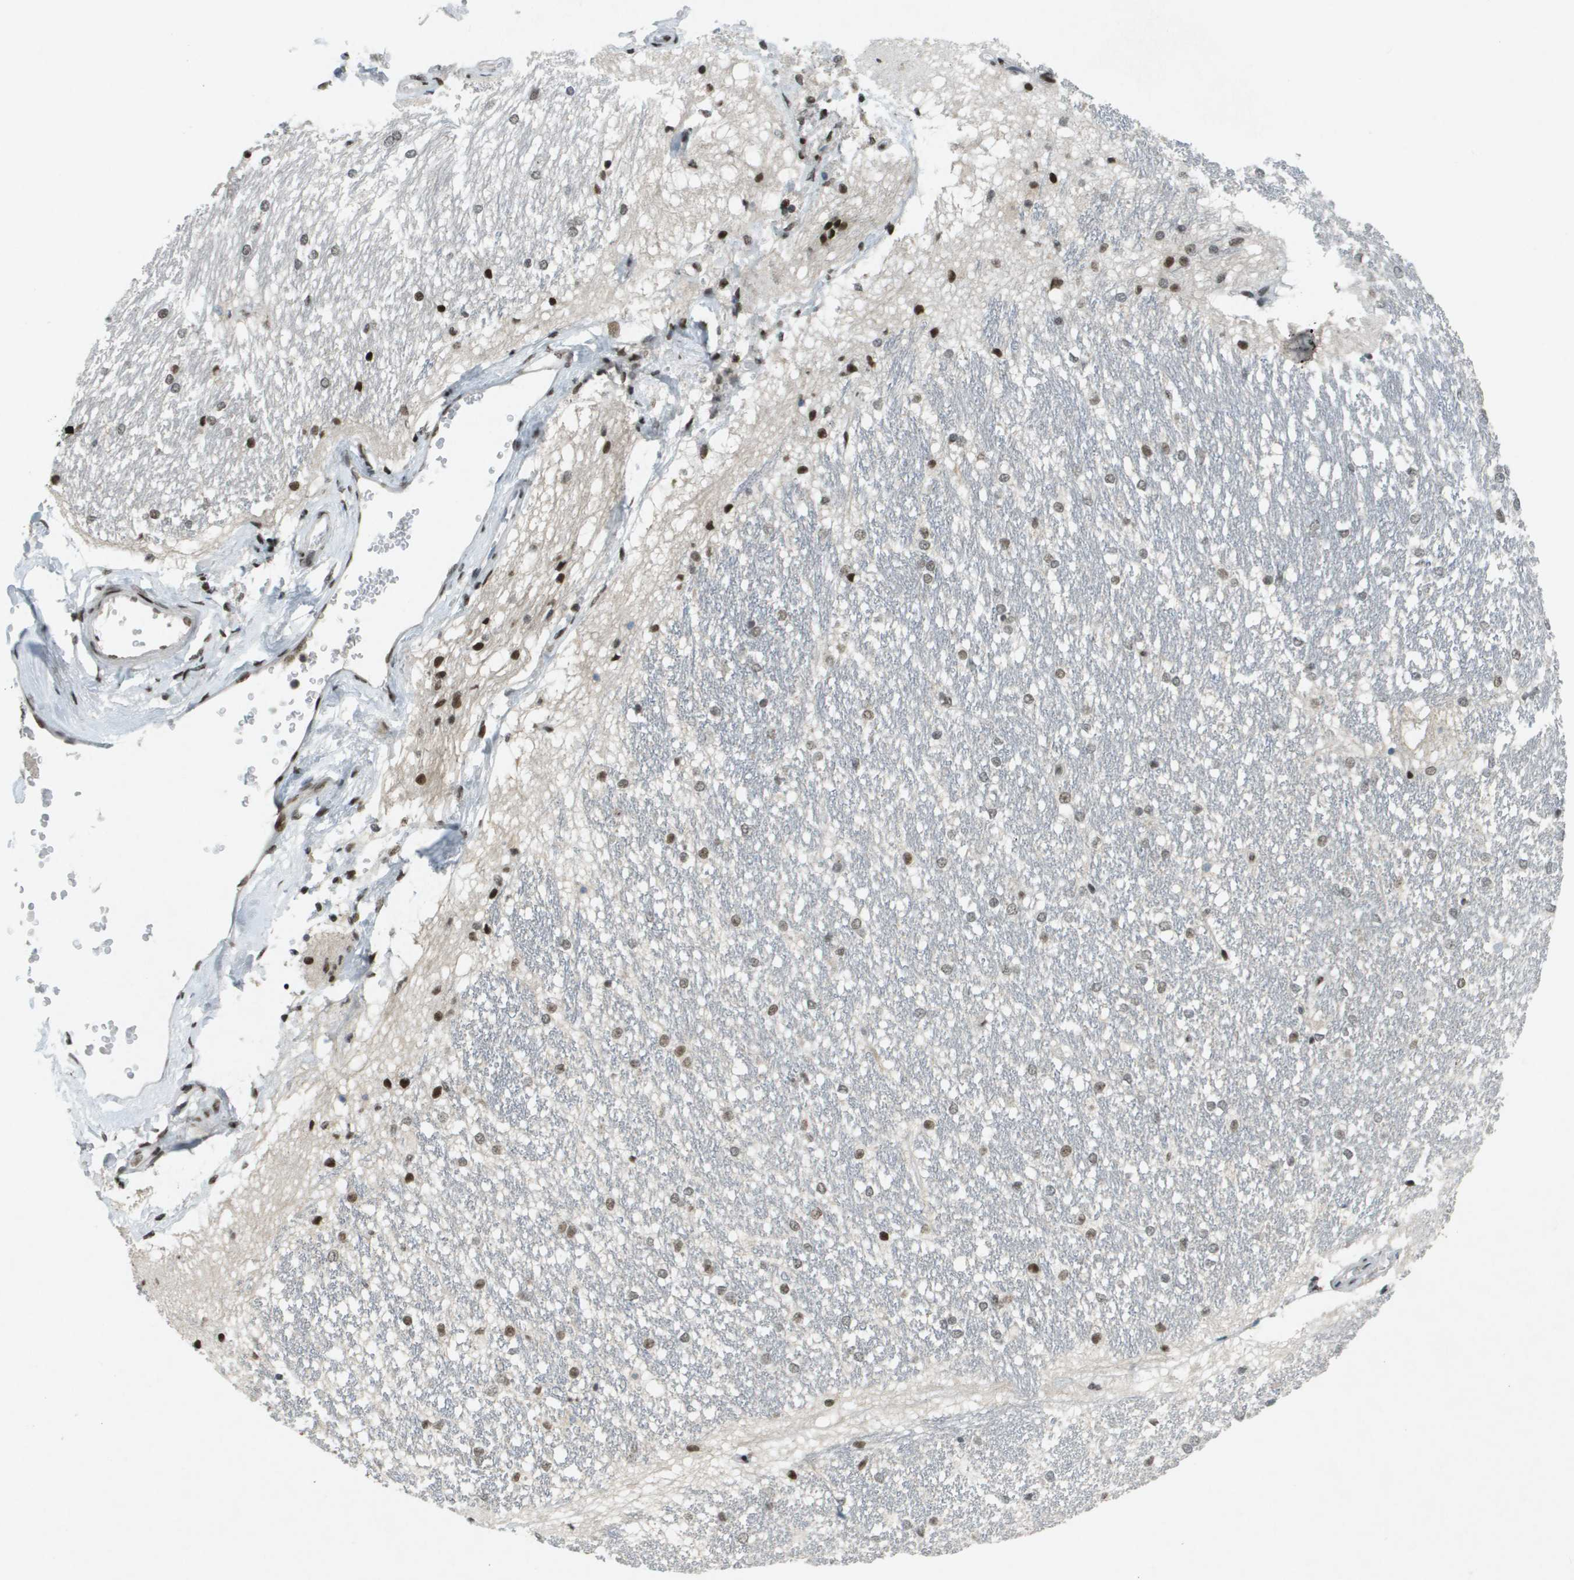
{"staining": {"intensity": "moderate", "quantity": "25%-75%", "location": "nuclear"}, "tissue": "hippocampus", "cell_type": "Glial cells", "image_type": "normal", "snomed": [{"axis": "morphology", "description": "Normal tissue, NOS"}, {"axis": "topography", "description": "Hippocampus"}], "caption": "Protein analysis of normal hippocampus exhibits moderate nuclear expression in about 25%-75% of glial cells. The protein of interest is stained brown, and the nuclei are stained in blue (DAB (3,3'-diaminobenzidine) IHC with brightfield microscopy, high magnification).", "gene": "IRF7", "patient": {"sex": "female", "age": 19}}